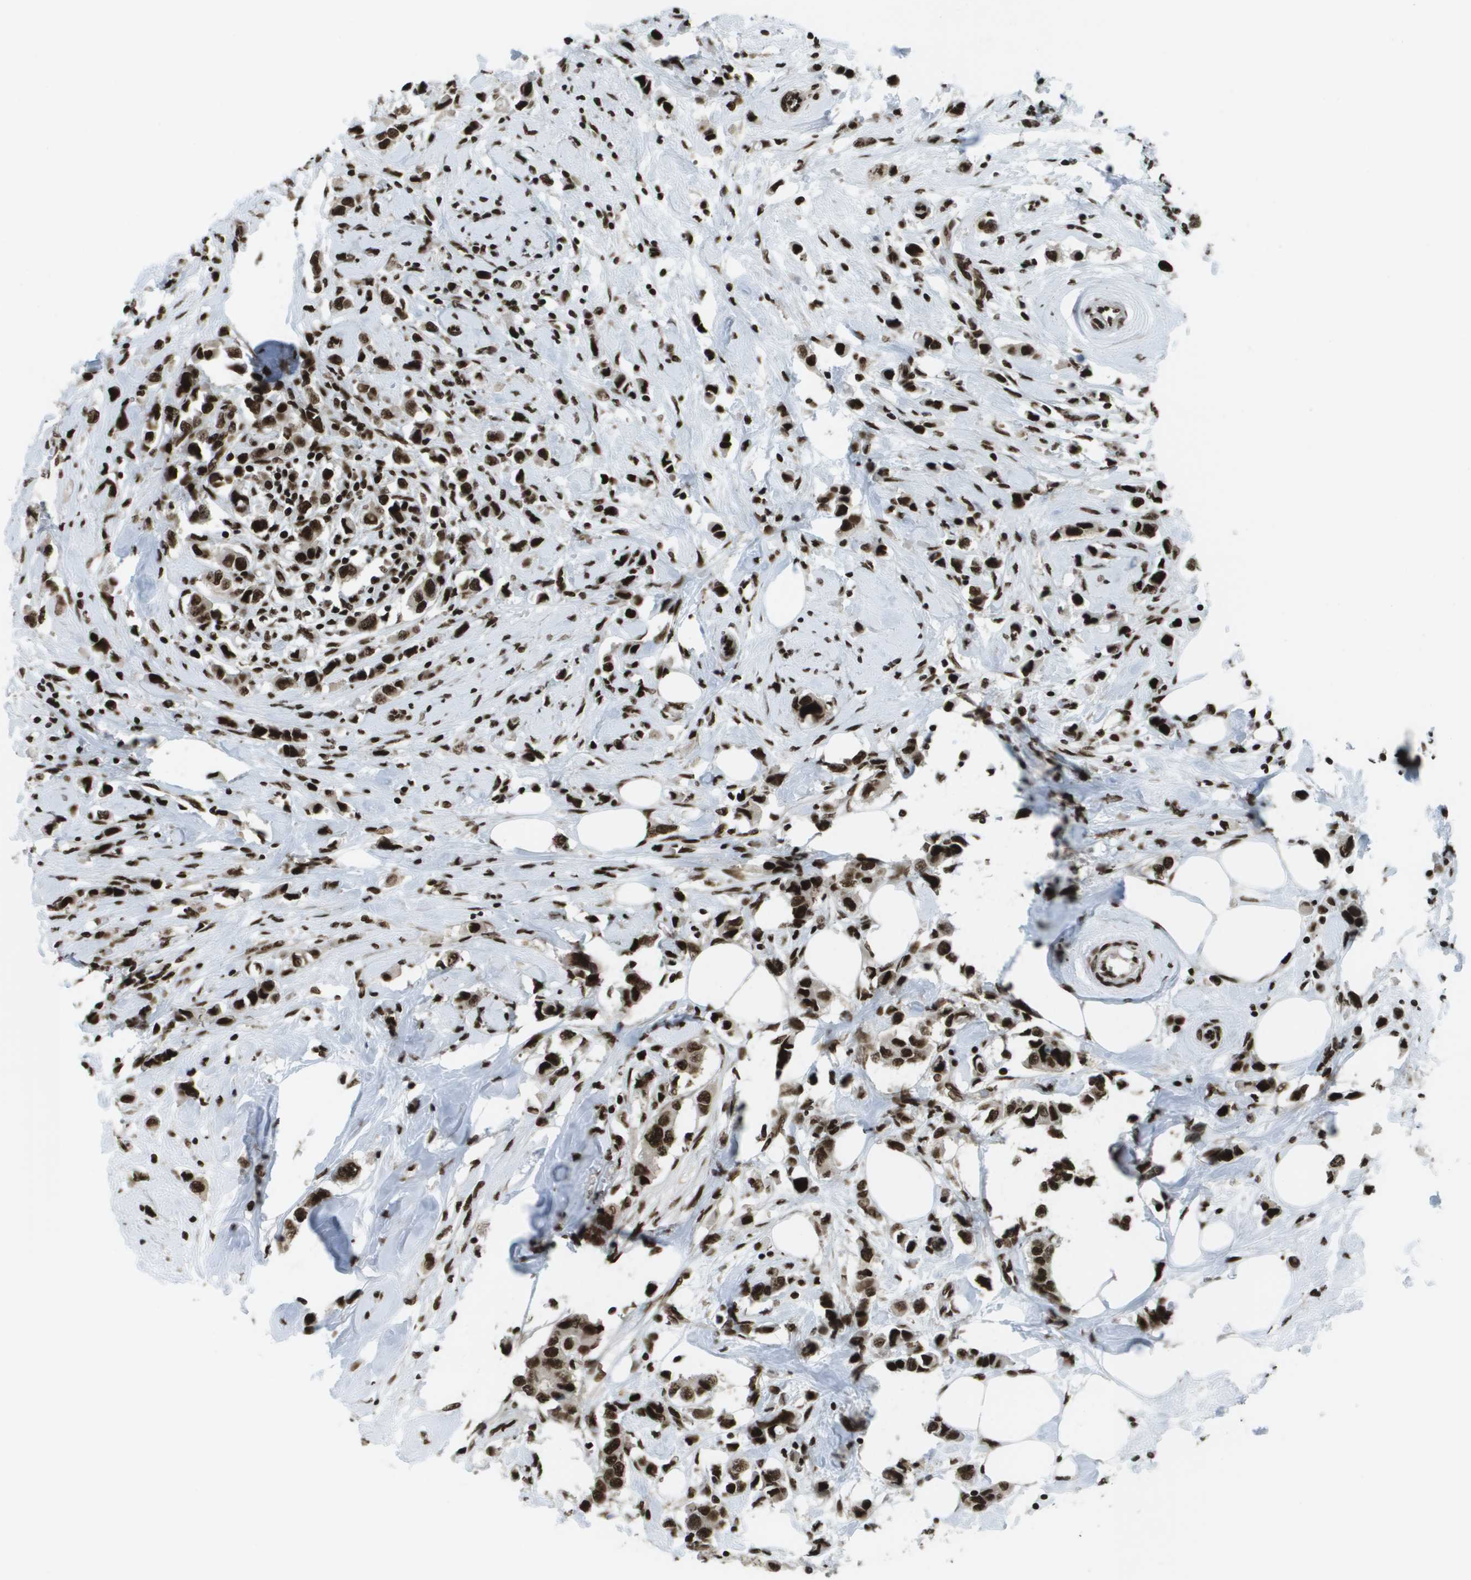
{"staining": {"intensity": "strong", "quantity": ">75%", "location": "nuclear"}, "tissue": "breast cancer", "cell_type": "Tumor cells", "image_type": "cancer", "snomed": [{"axis": "morphology", "description": "Normal tissue, NOS"}, {"axis": "morphology", "description": "Duct carcinoma"}, {"axis": "topography", "description": "Breast"}], "caption": "Breast cancer was stained to show a protein in brown. There is high levels of strong nuclear expression in about >75% of tumor cells. (brown staining indicates protein expression, while blue staining denotes nuclei).", "gene": "GLYR1", "patient": {"sex": "female", "age": 50}}